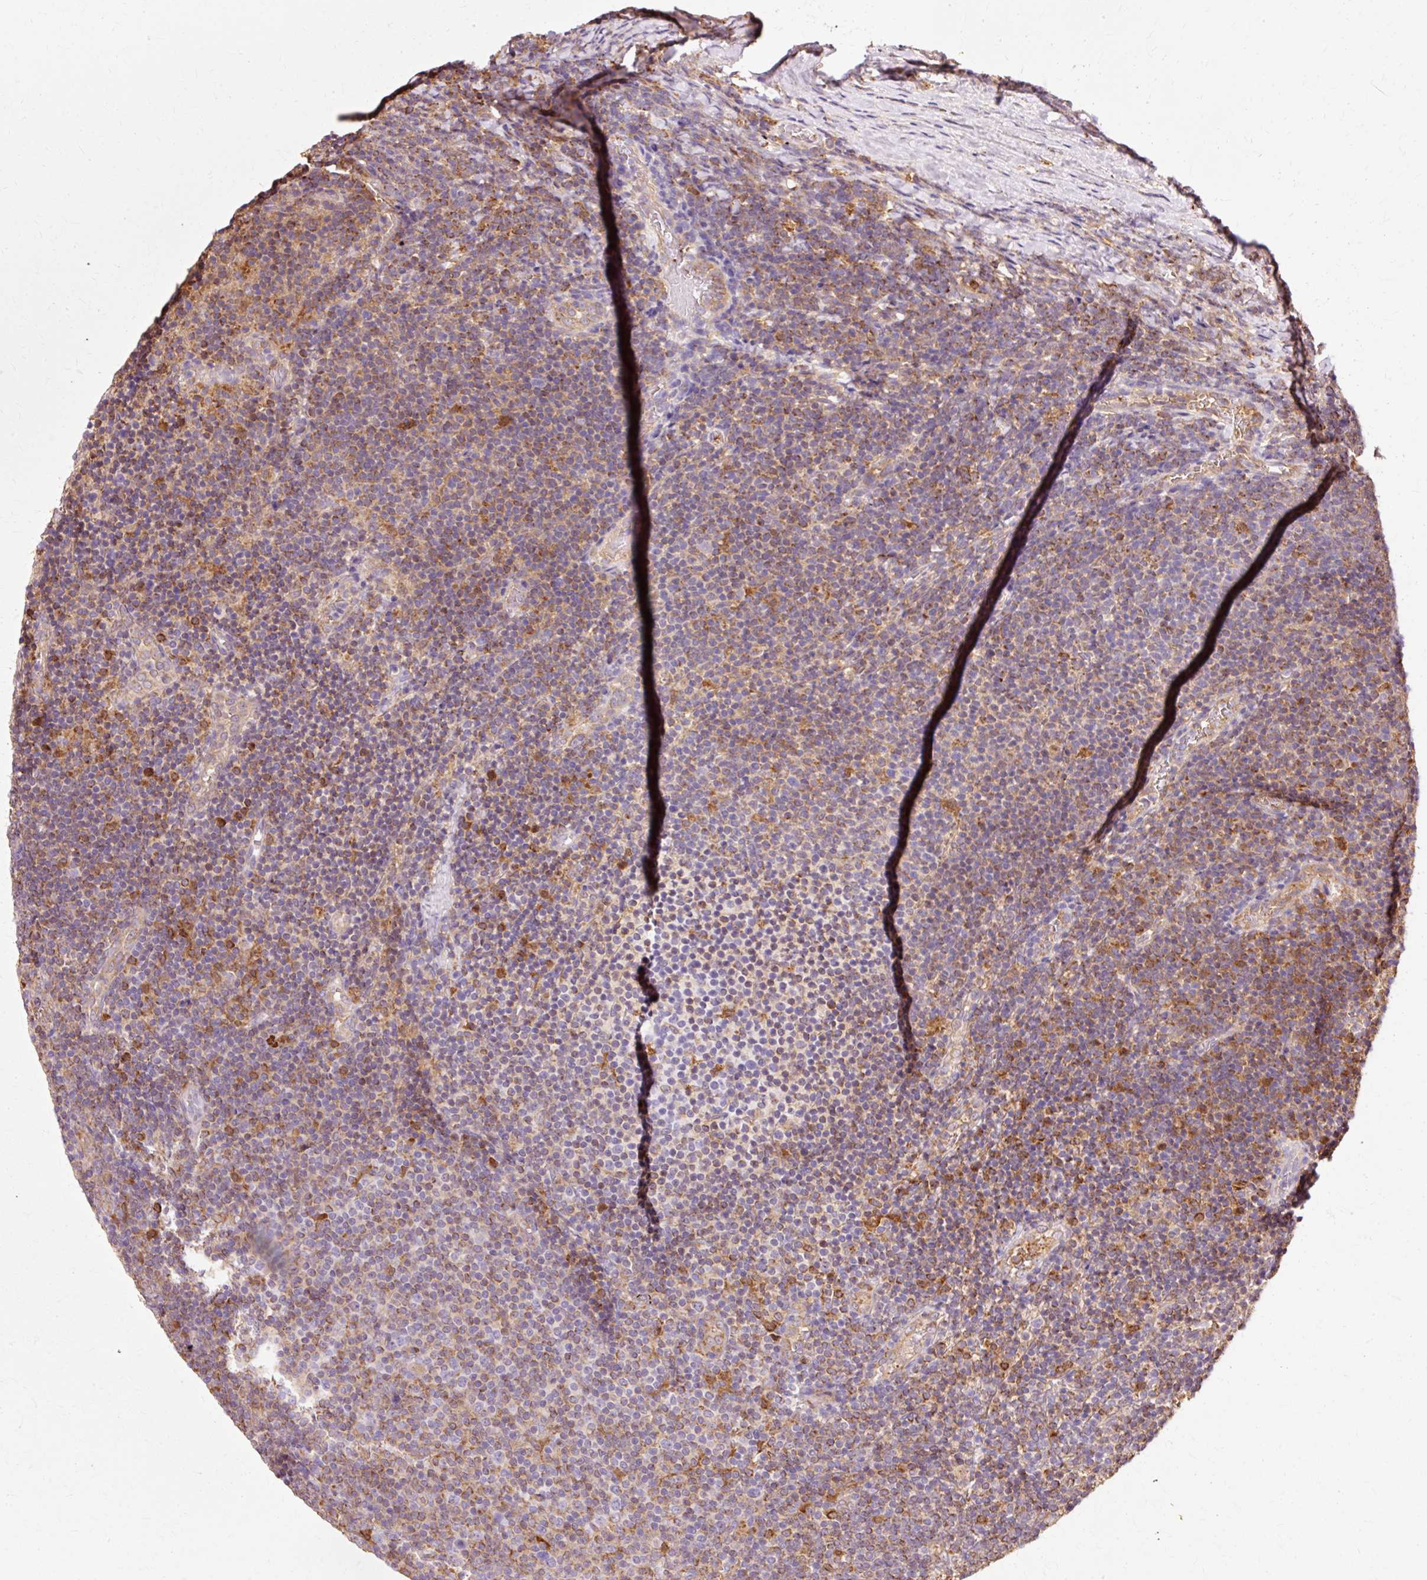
{"staining": {"intensity": "moderate", "quantity": "25%-75%", "location": "cytoplasmic/membranous"}, "tissue": "lymphoma", "cell_type": "Tumor cells", "image_type": "cancer", "snomed": [{"axis": "morphology", "description": "Malignant lymphoma, non-Hodgkin's type, Low grade"}, {"axis": "topography", "description": "Lymph node"}], "caption": "IHC micrograph of lymphoma stained for a protein (brown), which exhibits medium levels of moderate cytoplasmic/membranous expression in approximately 25%-75% of tumor cells.", "gene": "GPX1", "patient": {"sex": "male", "age": 66}}